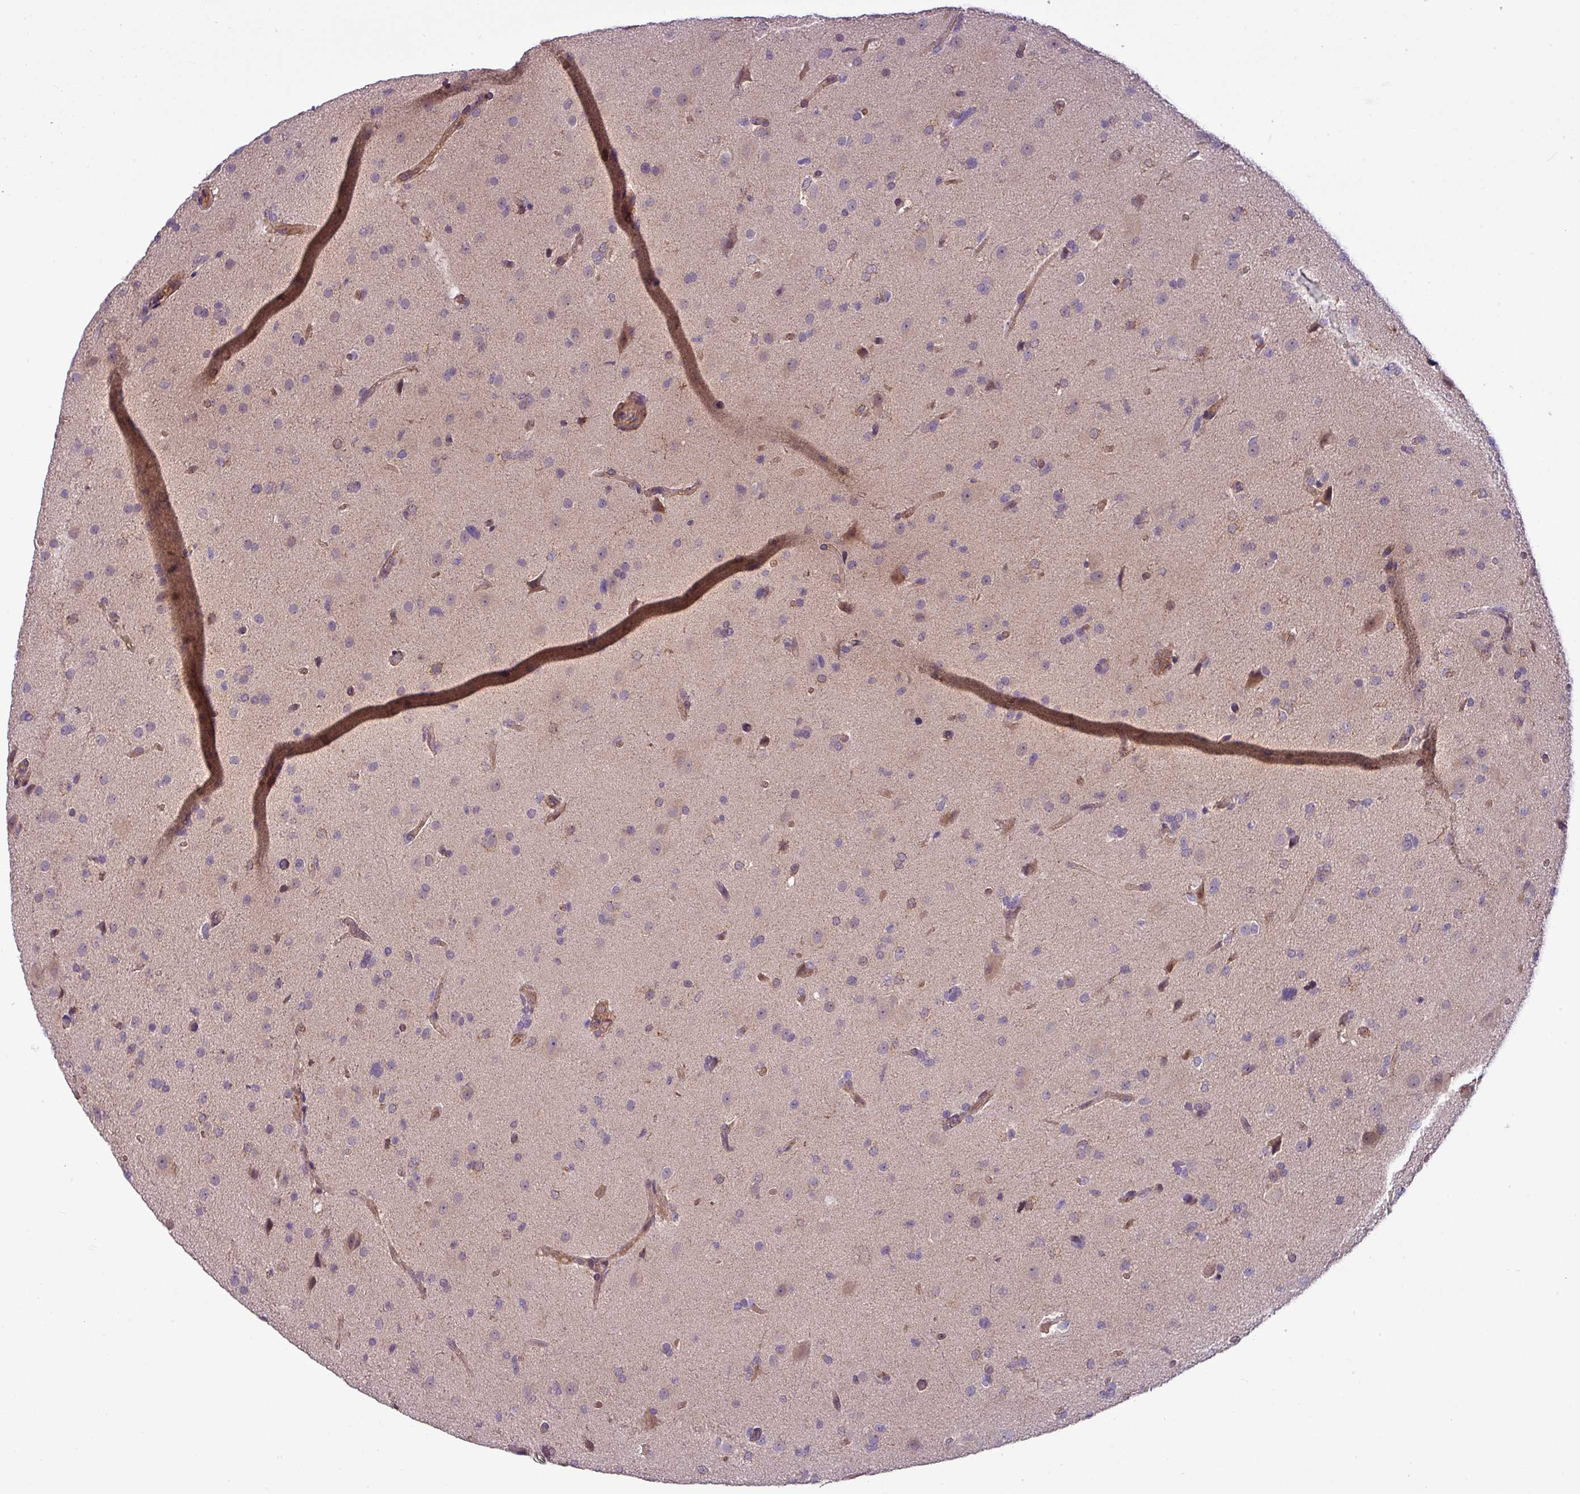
{"staining": {"intensity": "negative", "quantity": "none", "location": "none"}, "tissue": "glioma", "cell_type": "Tumor cells", "image_type": "cancer", "snomed": [{"axis": "morphology", "description": "Glioma, malignant, High grade"}, {"axis": "topography", "description": "Brain"}], "caption": "Tumor cells show no significant protein expression in glioma.", "gene": "ZNF35", "patient": {"sex": "male", "age": 33}}